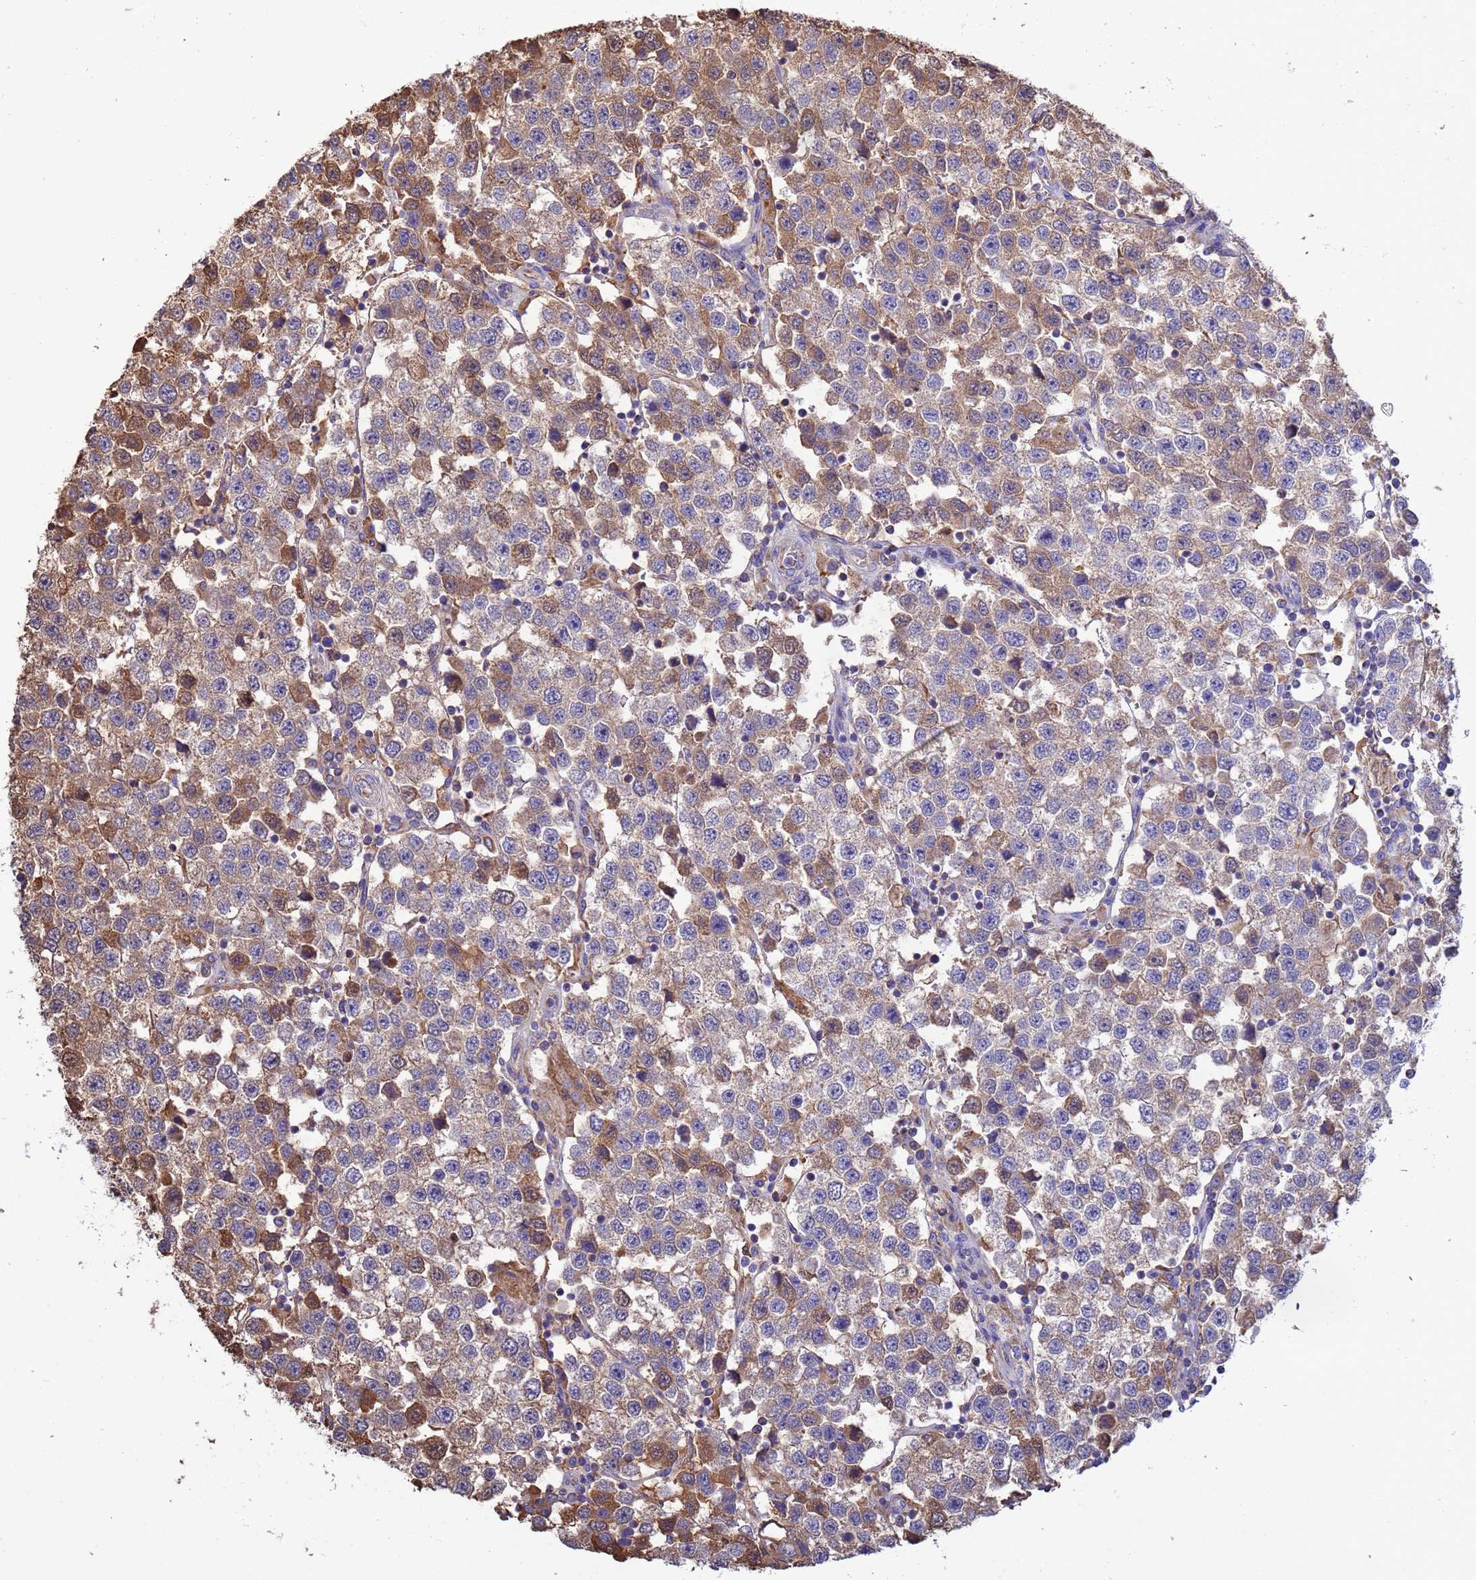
{"staining": {"intensity": "moderate", "quantity": "<25%", "location": "cytoplasmic/membranous"}, "tissue": "testis cancer", "cell_type": "Tumor cells", "image_type": "cancer", "snomed": [{"axis": "morphology", "description": "Seminoma, NOS"}, {"axis": "topography", "description": "Testis"}], "caption": "Moderate cytoplasmic/membranous staining is appreciated in approximately <25% of tumor cells in seminoma (testis).", "gene": "GLUD1", "patient": {"sex": "male", "age": 37}}